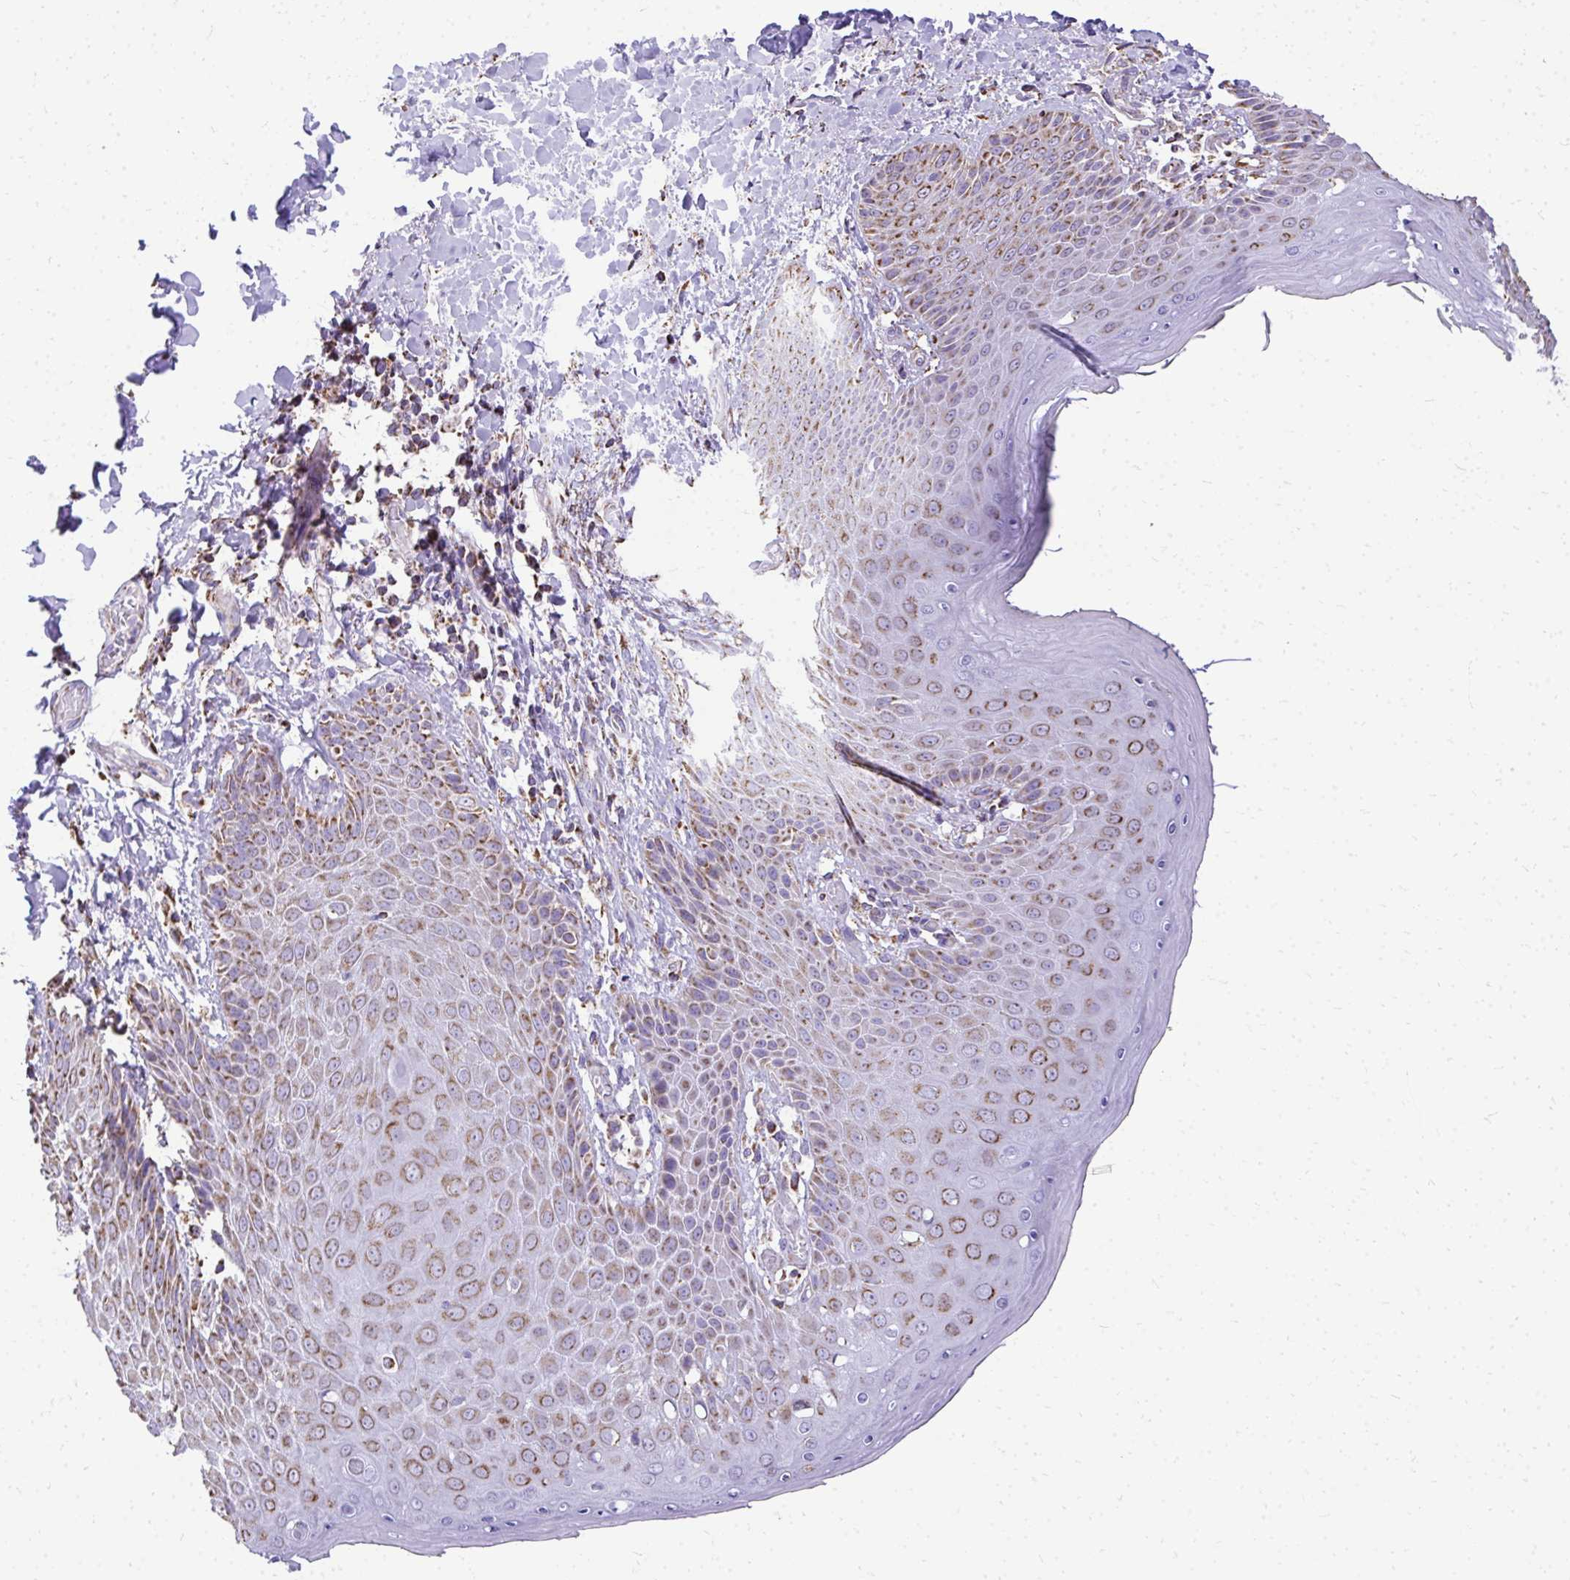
{"staining": {"intensity": "moderate", "quantity": ">75%", "location": "cytoplasmic/membranous"}, "tissue": "skin", "cell_type": "Epidermal cells", "image_type": "normal", "snomed": [{"axis": "morphology", "description": "Normal tissue, NOS"}, {"axis": "topography", "description": "Anal"}, {"axis": "topography", "description": "Peripheral nerve tissue"}], "caption": "Moderate cytoplasmic/membranous expression for a protein is identified in approximately >75% of epidermal cells of benign skin using IHC.", "gene": "MPZL2", "patient": {"sex": "male", "age": 51}}